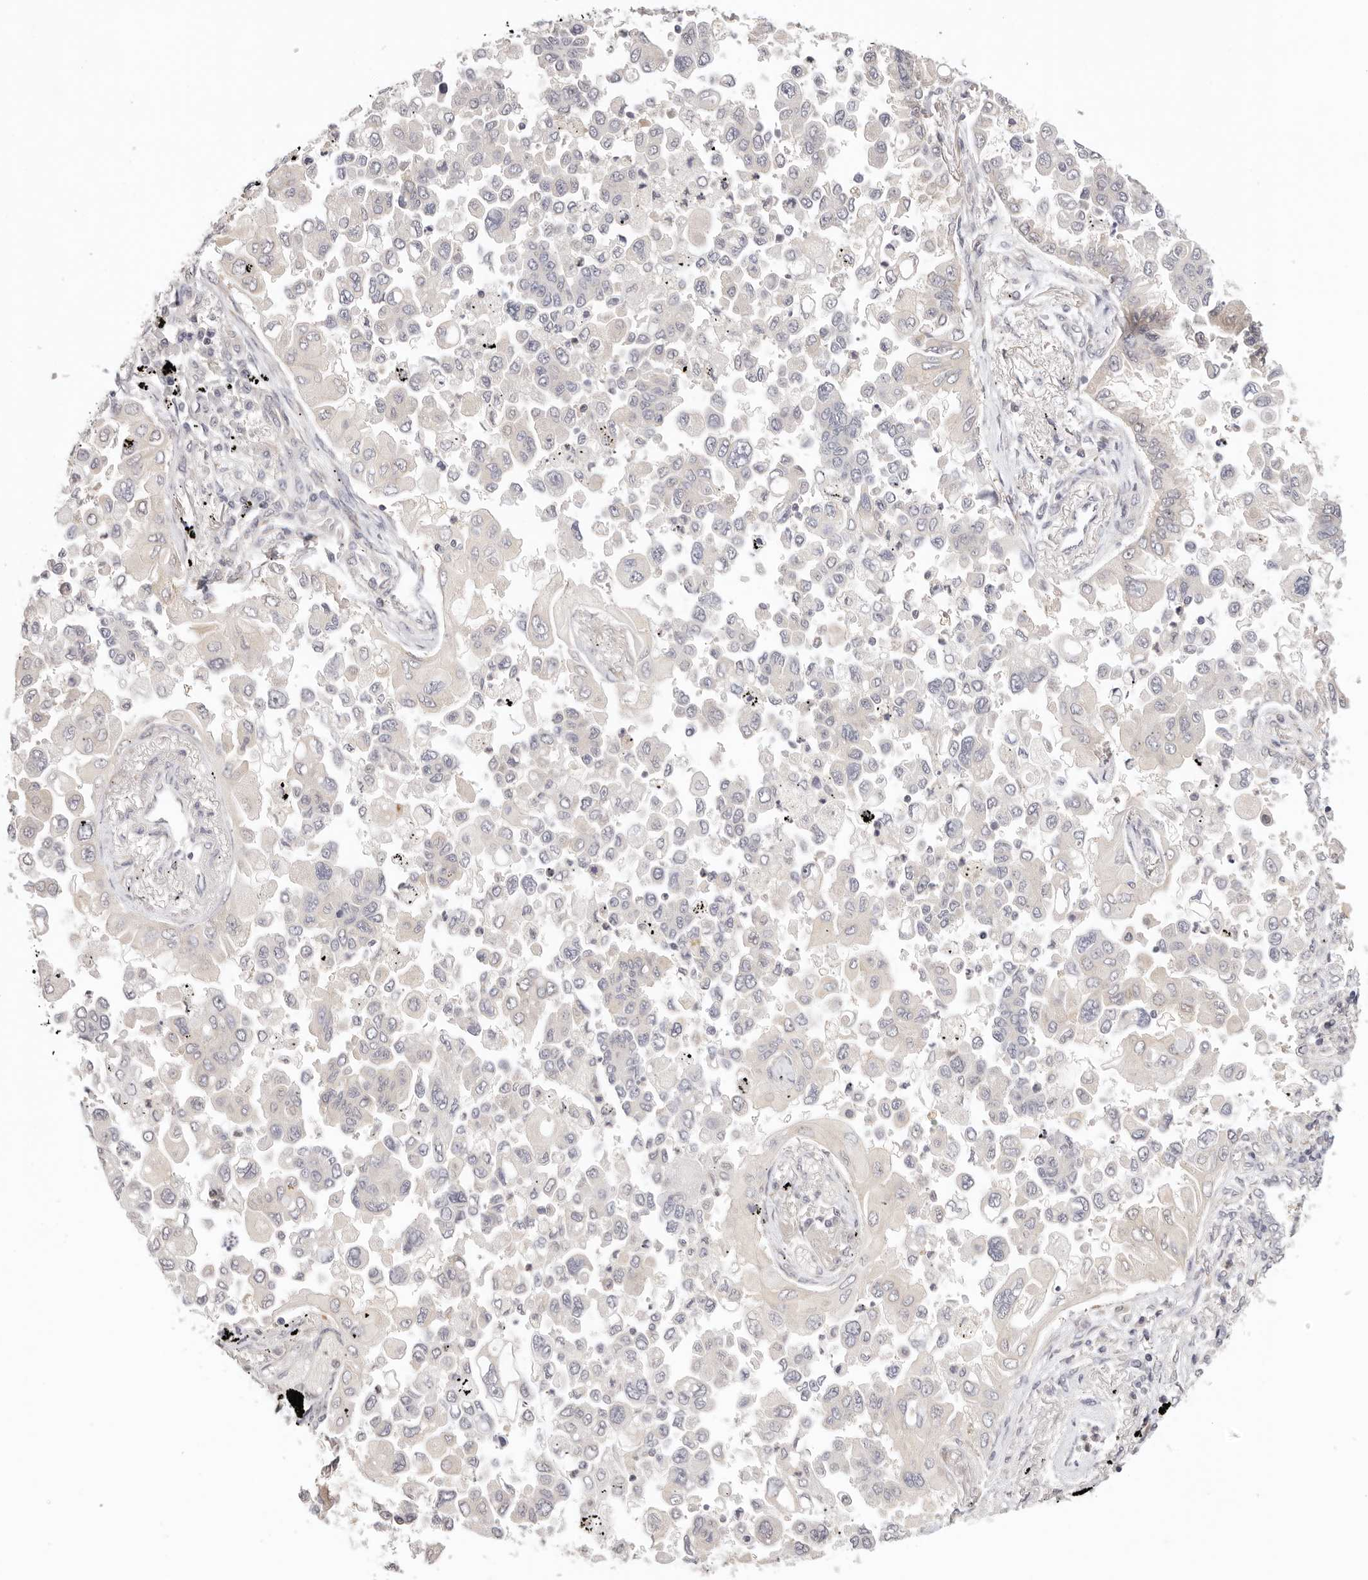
{"staining": {"intensity": "negative", "quantity": "none", "location": "none"}, "tissue": "lung cancer", "cell_type": "Tumor cells", "image_type": "cancer", "snomed": [{"axis": "morphology", "description": "Adenocarcinoma, NOS"}, {"axis": "topography", "description": "Lung"}], "caption": "Tumor cells show no significant expression in lung cancer (adenocarcinoma).", "gene": "GGPS1", "patient": {"sex": "female", "age": 67}}